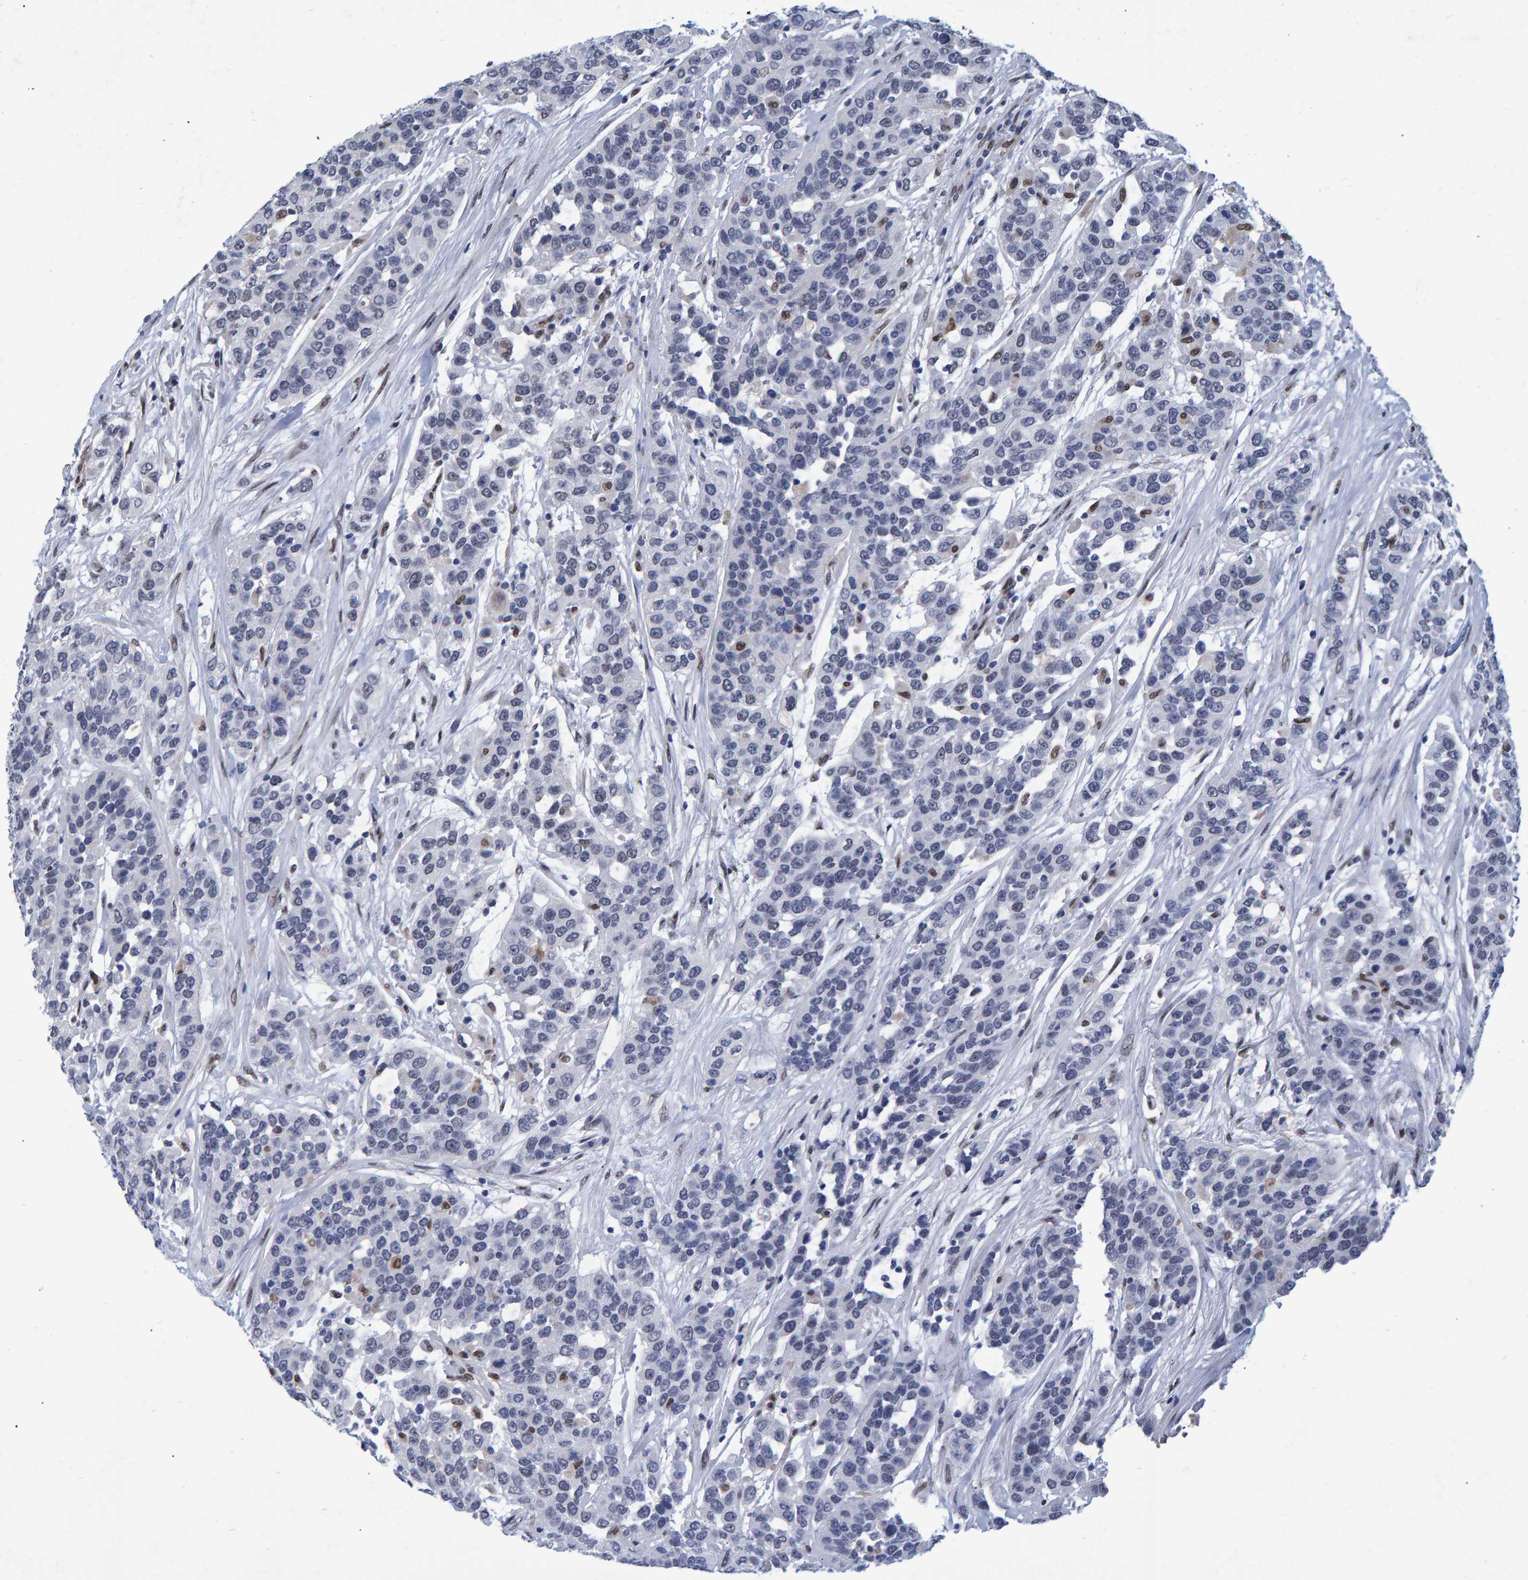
{"staining": {"intensity": "negative", "quantity": "none", "location": "none"}, "tissue": "urothelial cancer", "cell_type": "Tumor cells", "image_type": "cancer", "snomed": [{"axis": "morphology", "description": "Urothelial carcinoma, High grade"}, {"axis": "topography", "description": "Urinary bladder"}], "caption": "Tumor cells show no significant staining in urothelial carcinoma (high-grade). (Stains: DAB (3,3'-diaminobenzidine) IHC with hematoxylin counter stain, Microscopy: brightfield microscopy at high magnification).", "gene": "QKI", "patient": {"sex": "female", "age": 80}}